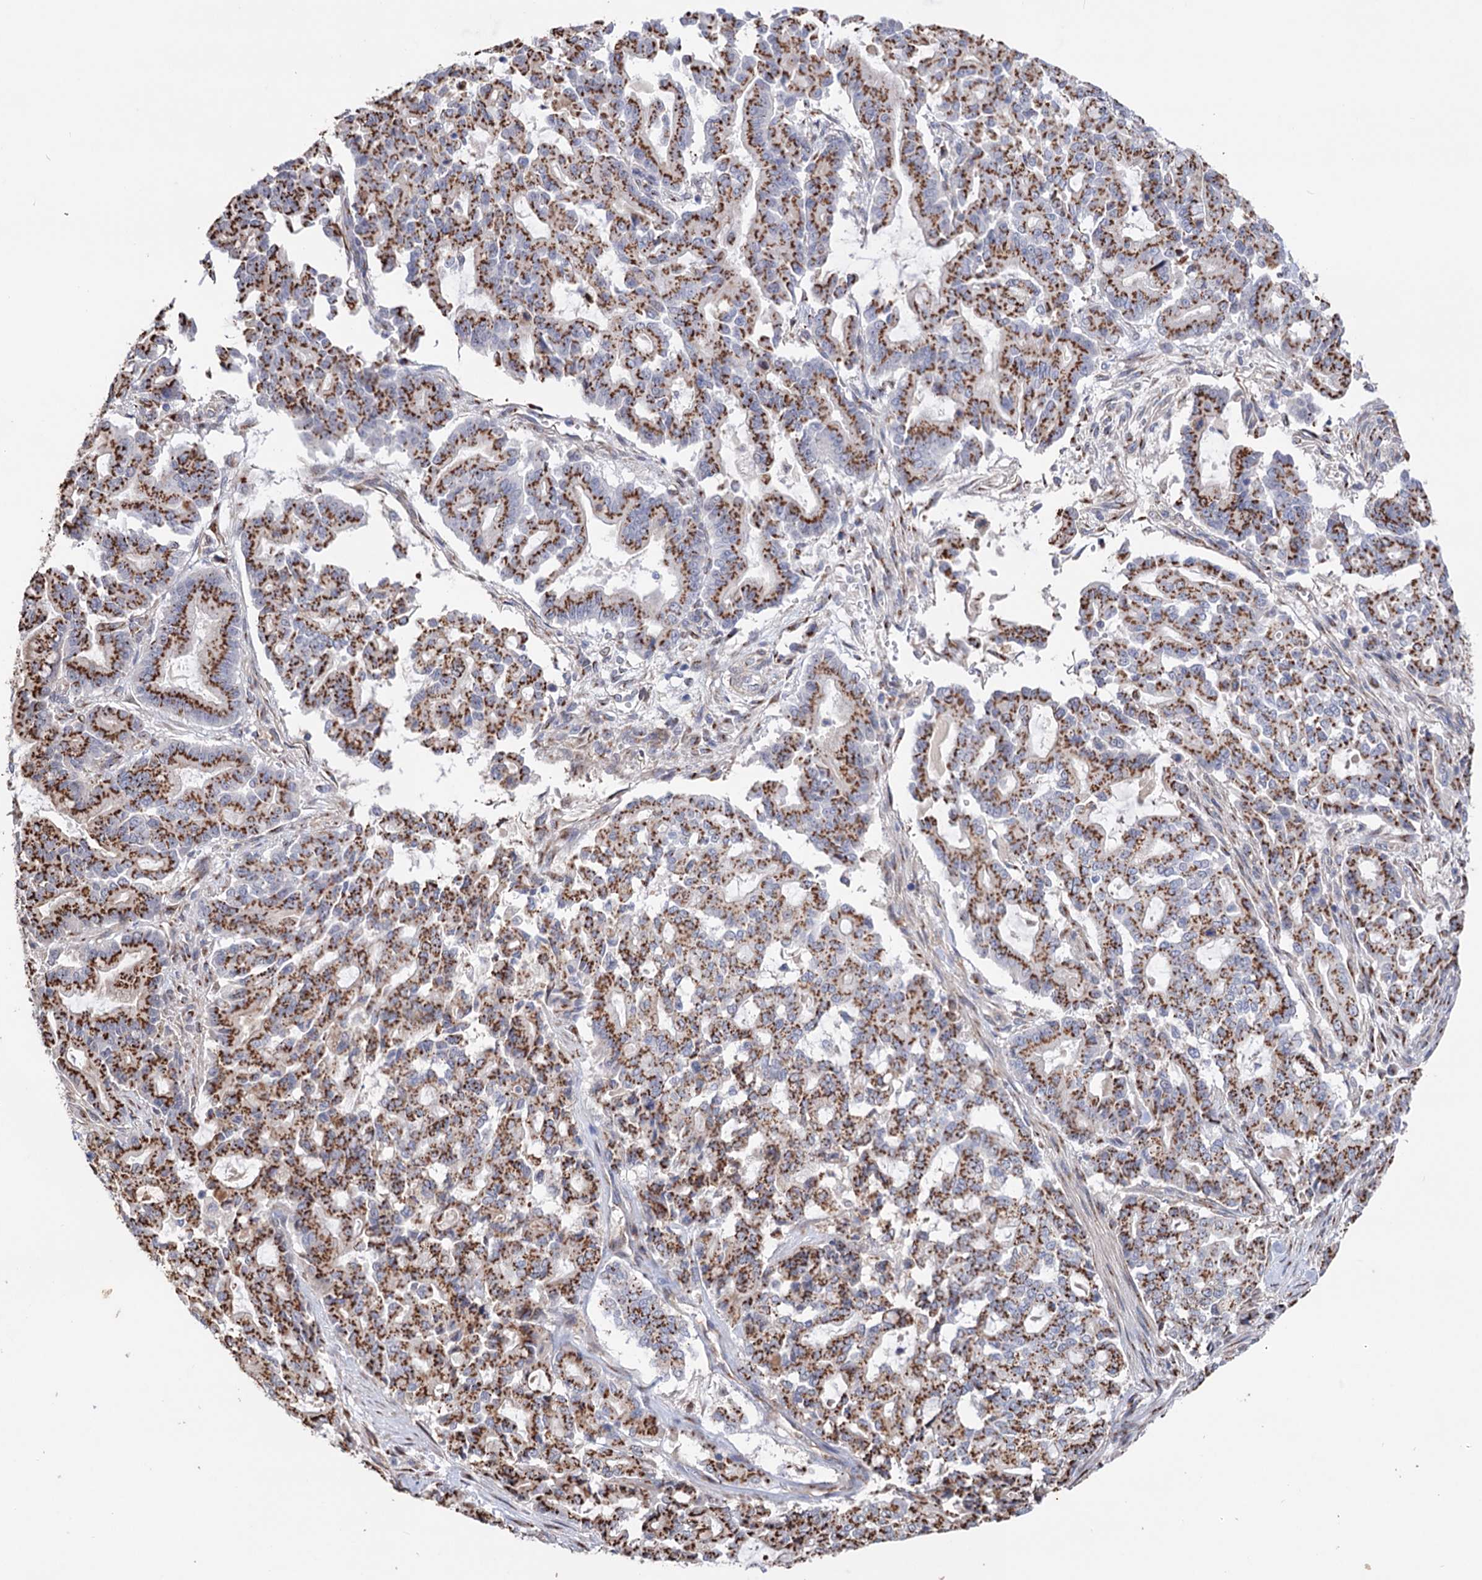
{"staining": {"intensity": "strong", "quantity": ">75%", "location": "cytoplasmic/membranous"}, "tissue": "pancreatic cancer", "cell_type": "Tumor cells", "image_type": "cancer", "snomed": [{"axis": "morphology", "description": "Adenocarcinoma, NOS"}, {"axis": "topography", "description": "Pancreas"}], "caption": "DAB (3,3'-diaminobenzidine) immunohistochemical staining of human adenocarcinoma (pancreatic) reveals strong cytoplasmic/membranous protein expression in approximately >75% of tumor cells.", "gene": "C11orf96", "patient": {"sex": "male", "age": 63}}